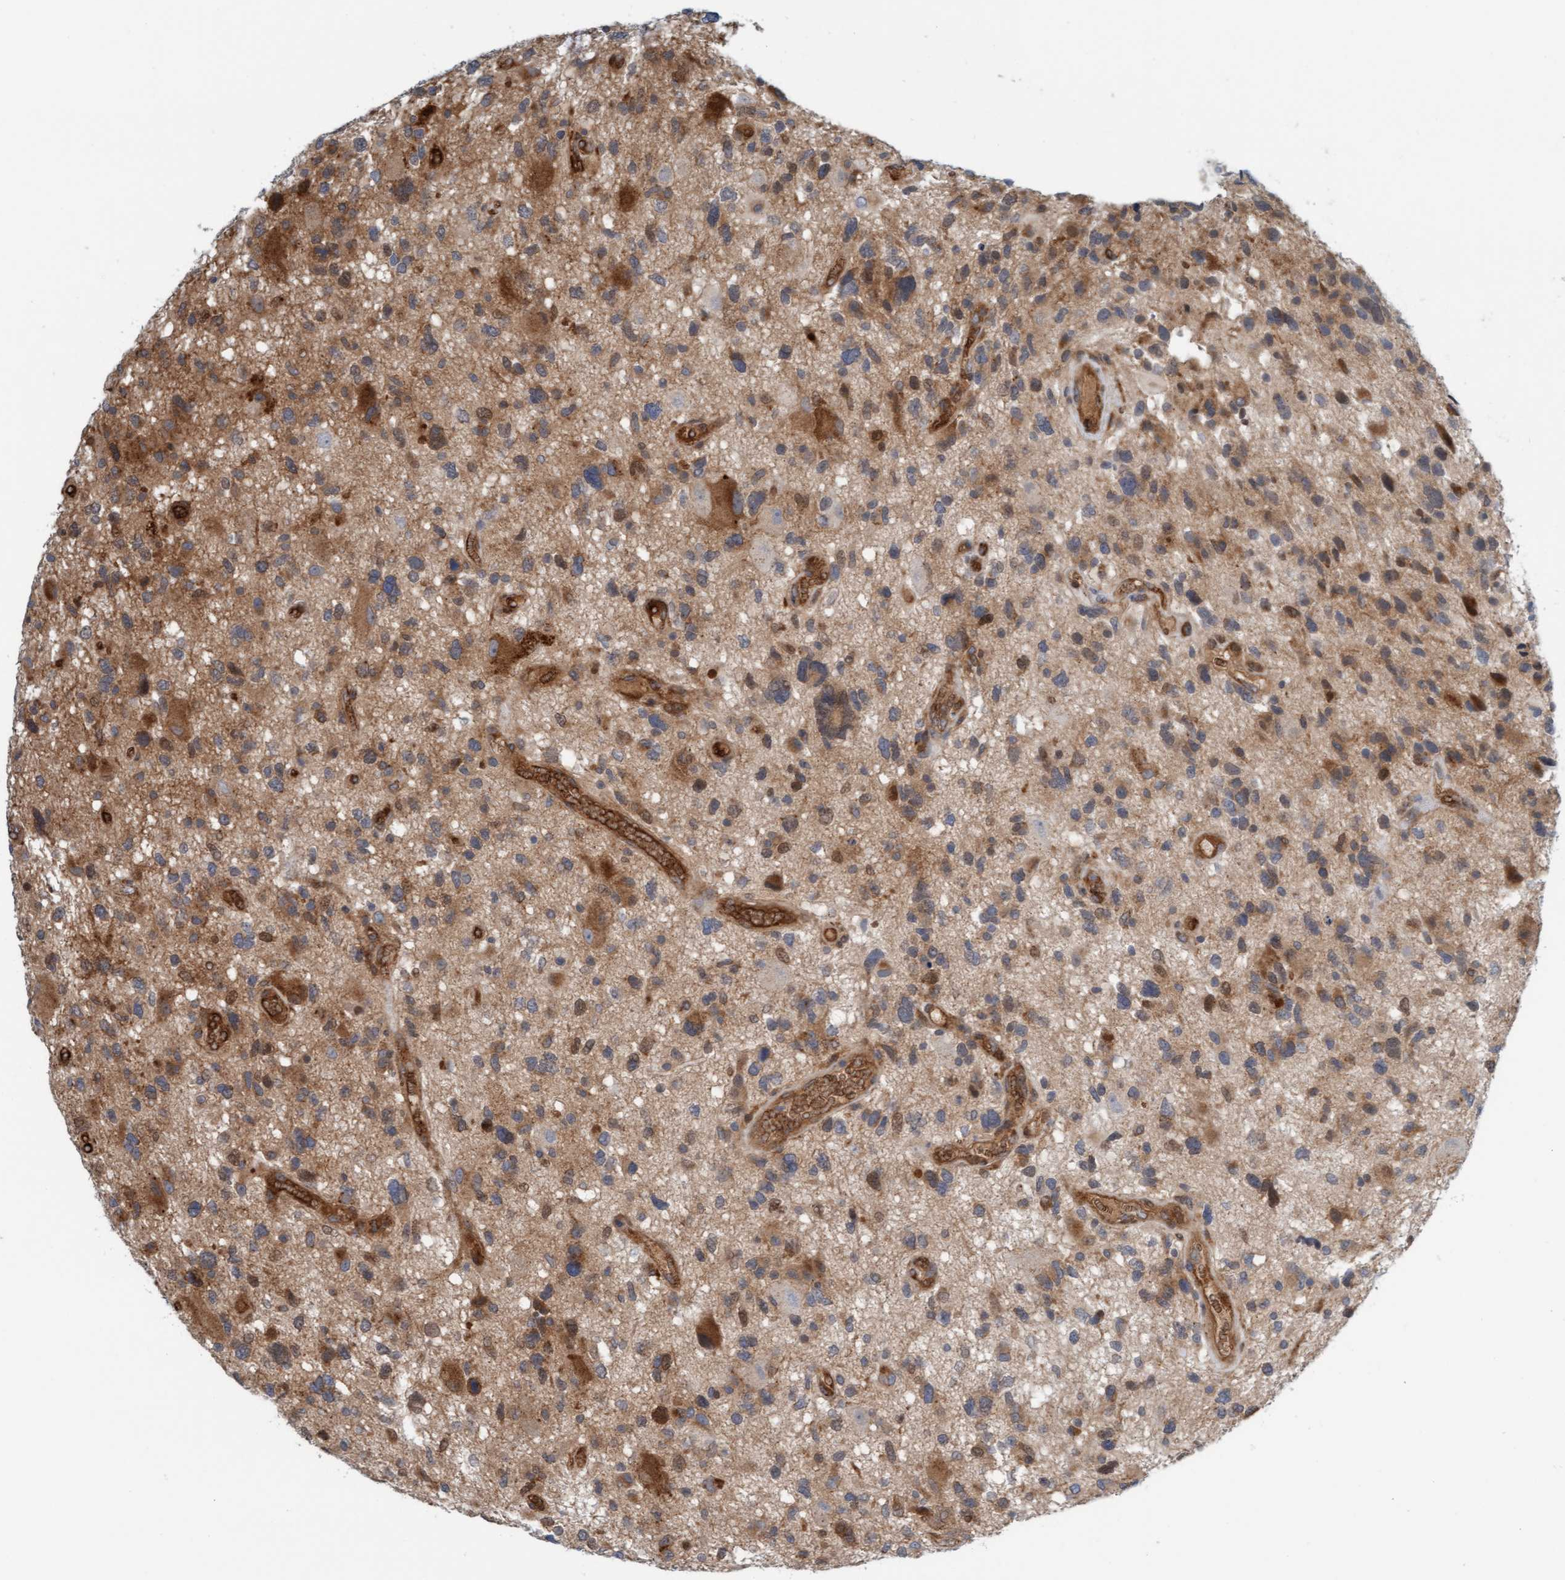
{"staining": {"intensity": "moderate", "quantity": "25%-75%", "location": "cytoplasmic/membranous"}, "tissue": "glioma", "cell_type": "Tumor cells", "image_type": "cancer", "snomed": [{"axis": "morphology", "description": "Glioma, malignant, High grade"}, {"axis": "topography", "description": "Brain"}], "caption": "Immunohistochemistry (IHC) of glioma shows medium levels of moderate cytoplasmic/membranous staining in approximately 25%-75% of tumor cells. The protein of interest is shown in brown color, while the nuclei are stained blue.", "gene": "EIF4EBP1", "patient": {"sex": "male", "age": 33}}